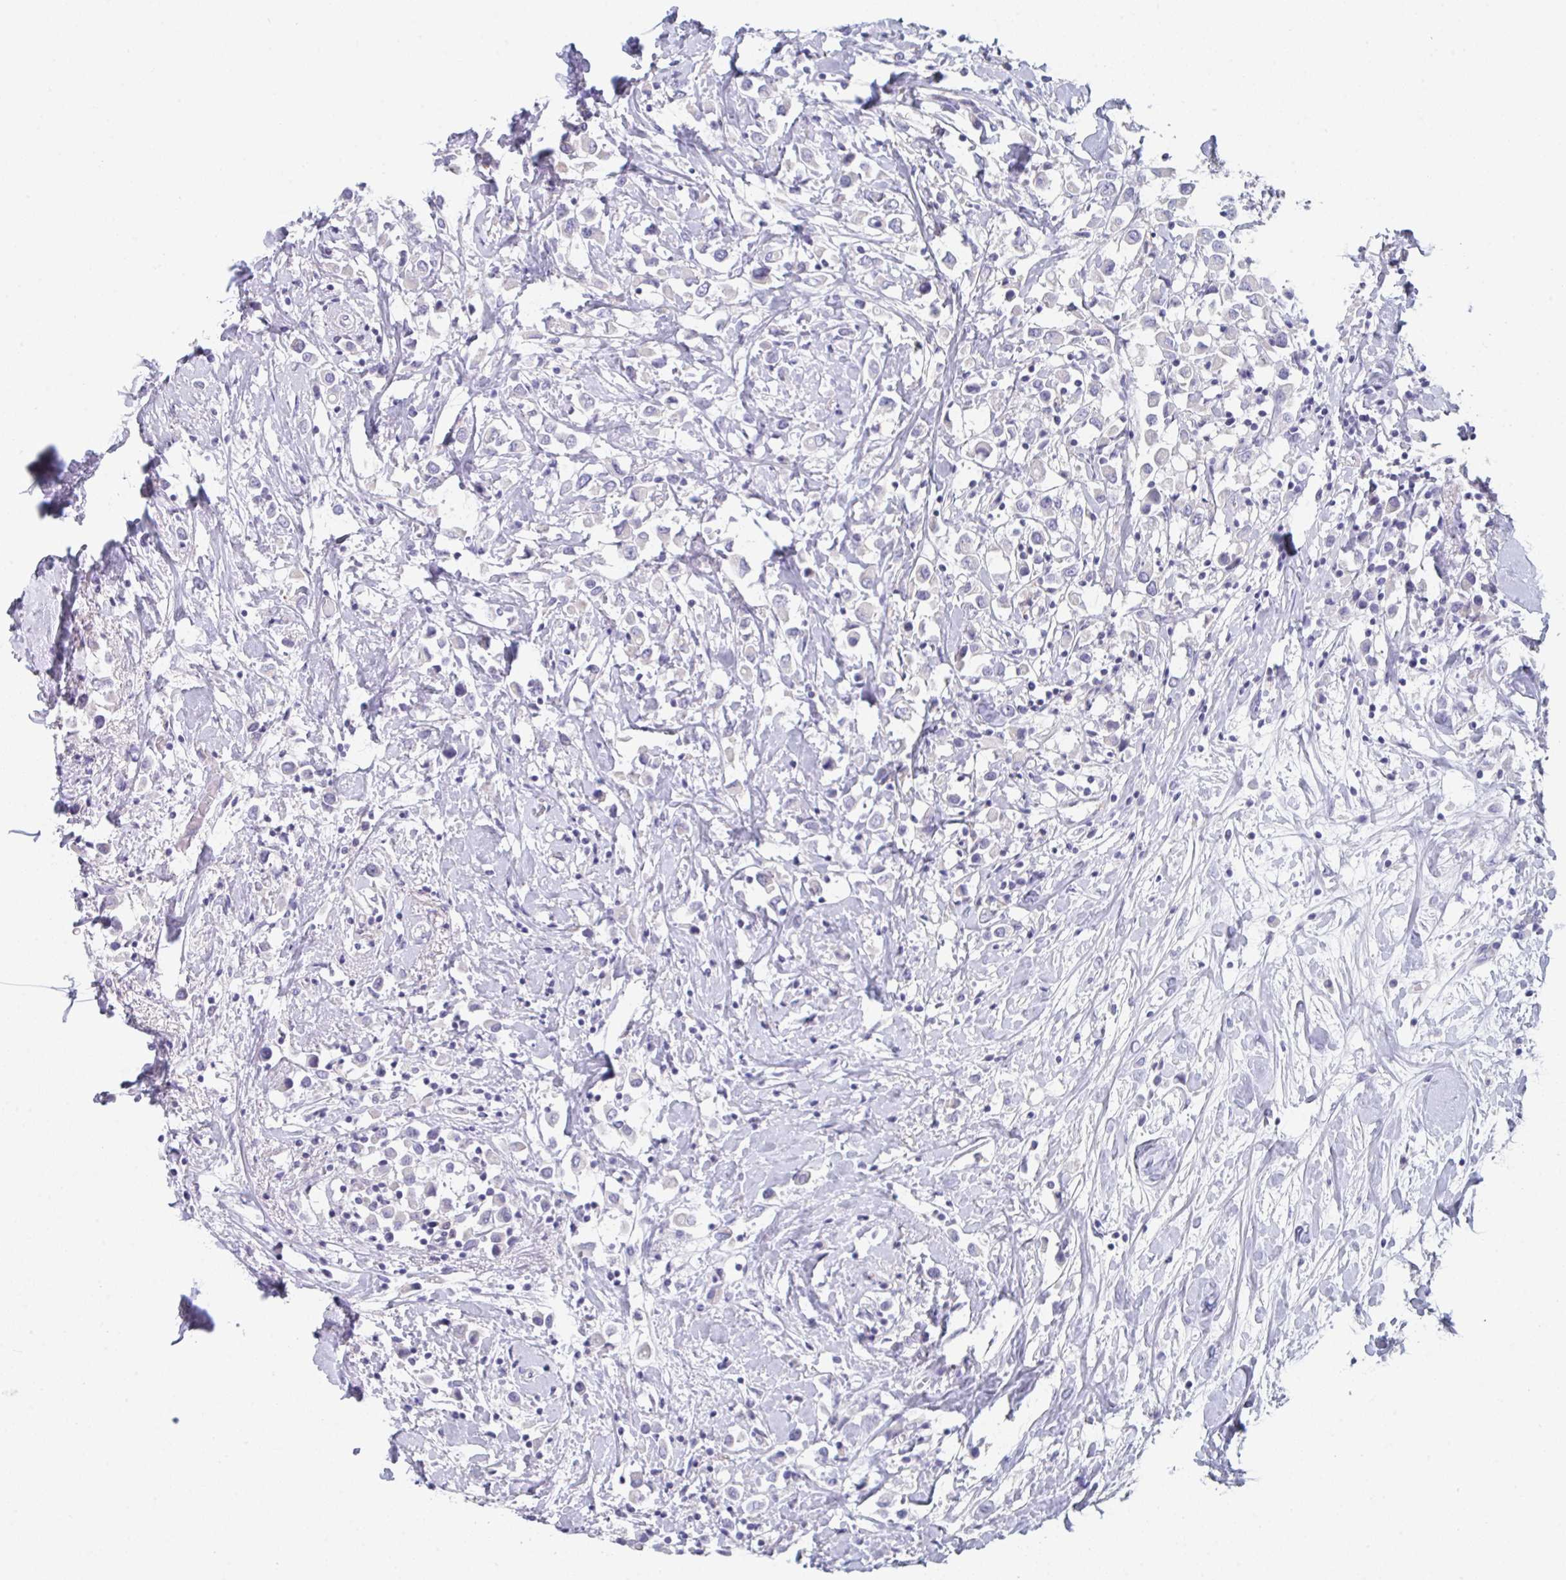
{"staining": {"intensity": "negative", "quantity": "none", "location": "none"}, "tissue": "breast cancer", "cell_type": "Tumor cells", "image_type": "cancer", "snomed": [{"axis": "morphology", "description": "Duct carcinoma"}, {"axis": "topography", "description": "Breast"}], "caption": "The photomicrograph exhibits no significant staining in tumor cells of breast invasive ductal carcinoma.", "gene": "PTPRD", "patient": {"sex": "female", "age": 61}}